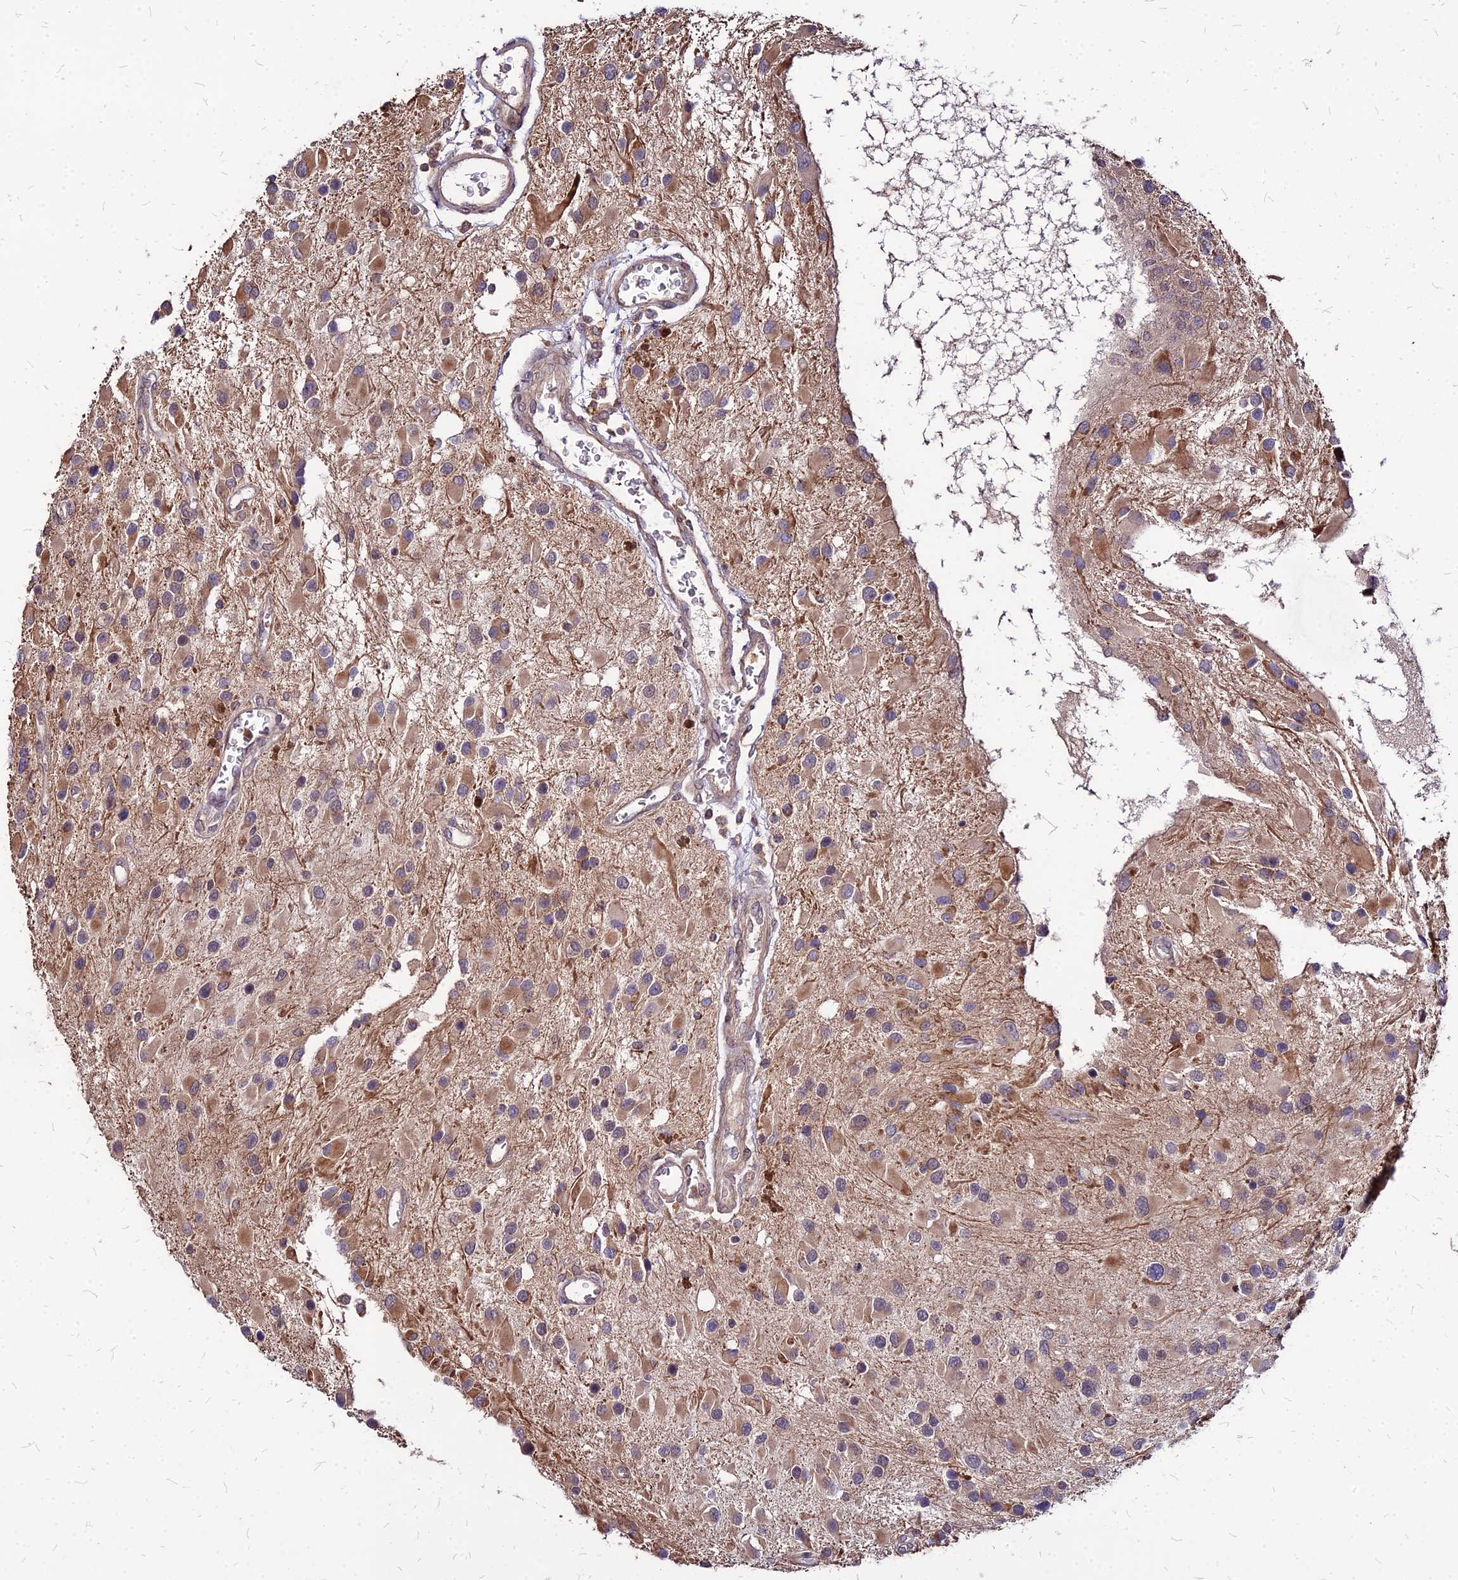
{"staining": {"intensity": "moderate", "quantity": "25%-75%", "location": "cytoplasmic/membranous"}, "tissue": "glioma", "cell_type": "Tumor cells", "image_type": "cancer", "snomed": [{"axis": "morphology", "description": "Glioma, malignant, High grade"}, {"axis": "topography", "description": "Brain"}], "caption": "Immunohistochemical staining of malignant glioma (high-grade) demonstrates medium levels of moderate cytoplasmic/membranous staining in approximately 25%-75% of tumor cells.", "gene": "APBA3", "patient": {"sex": "male", "age": 53}}